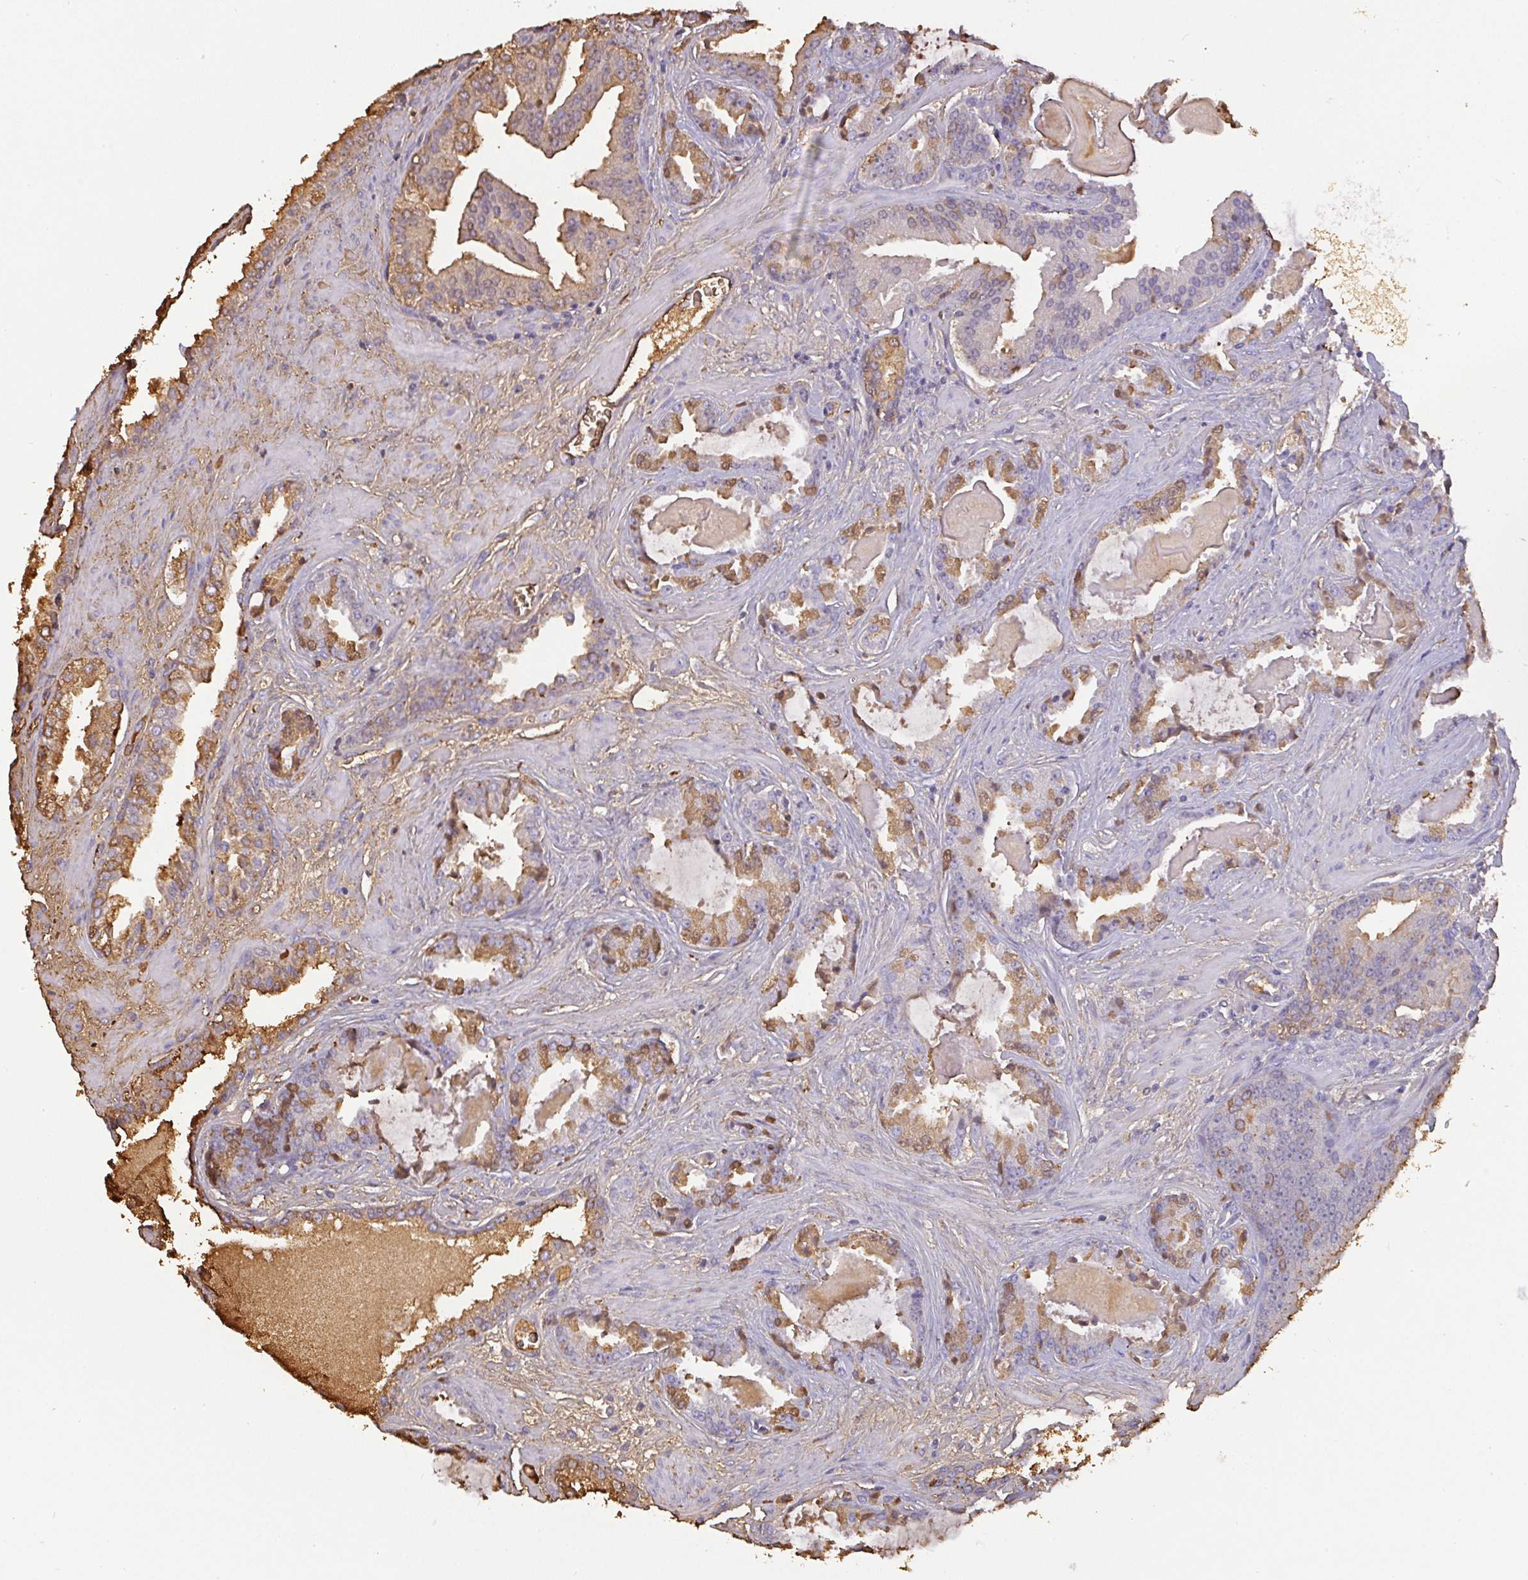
{"staining": {"intensity": "moderate", "quantity": "25%-75%", "location": "cytoplasmic/membranous"}, "tissue": "prostate cancer", "cell_type": "Tumor cells", "image_type": "cancer", "snomed": [{"axis": "morphology", "description": "Adenocarcinoma, Low grade"}, {"axis": "topography", "description": "Prostate"}], "caption": "Immunohistochemistry of human prostate cancer (low-grade adenocarcinoma) shows medium levels of moderate cytoplasmic/membranous expression in about 25%-75% of tumor cells.", "gene": "SMYD5", "patient": {"sex": "male", "age": 62}}